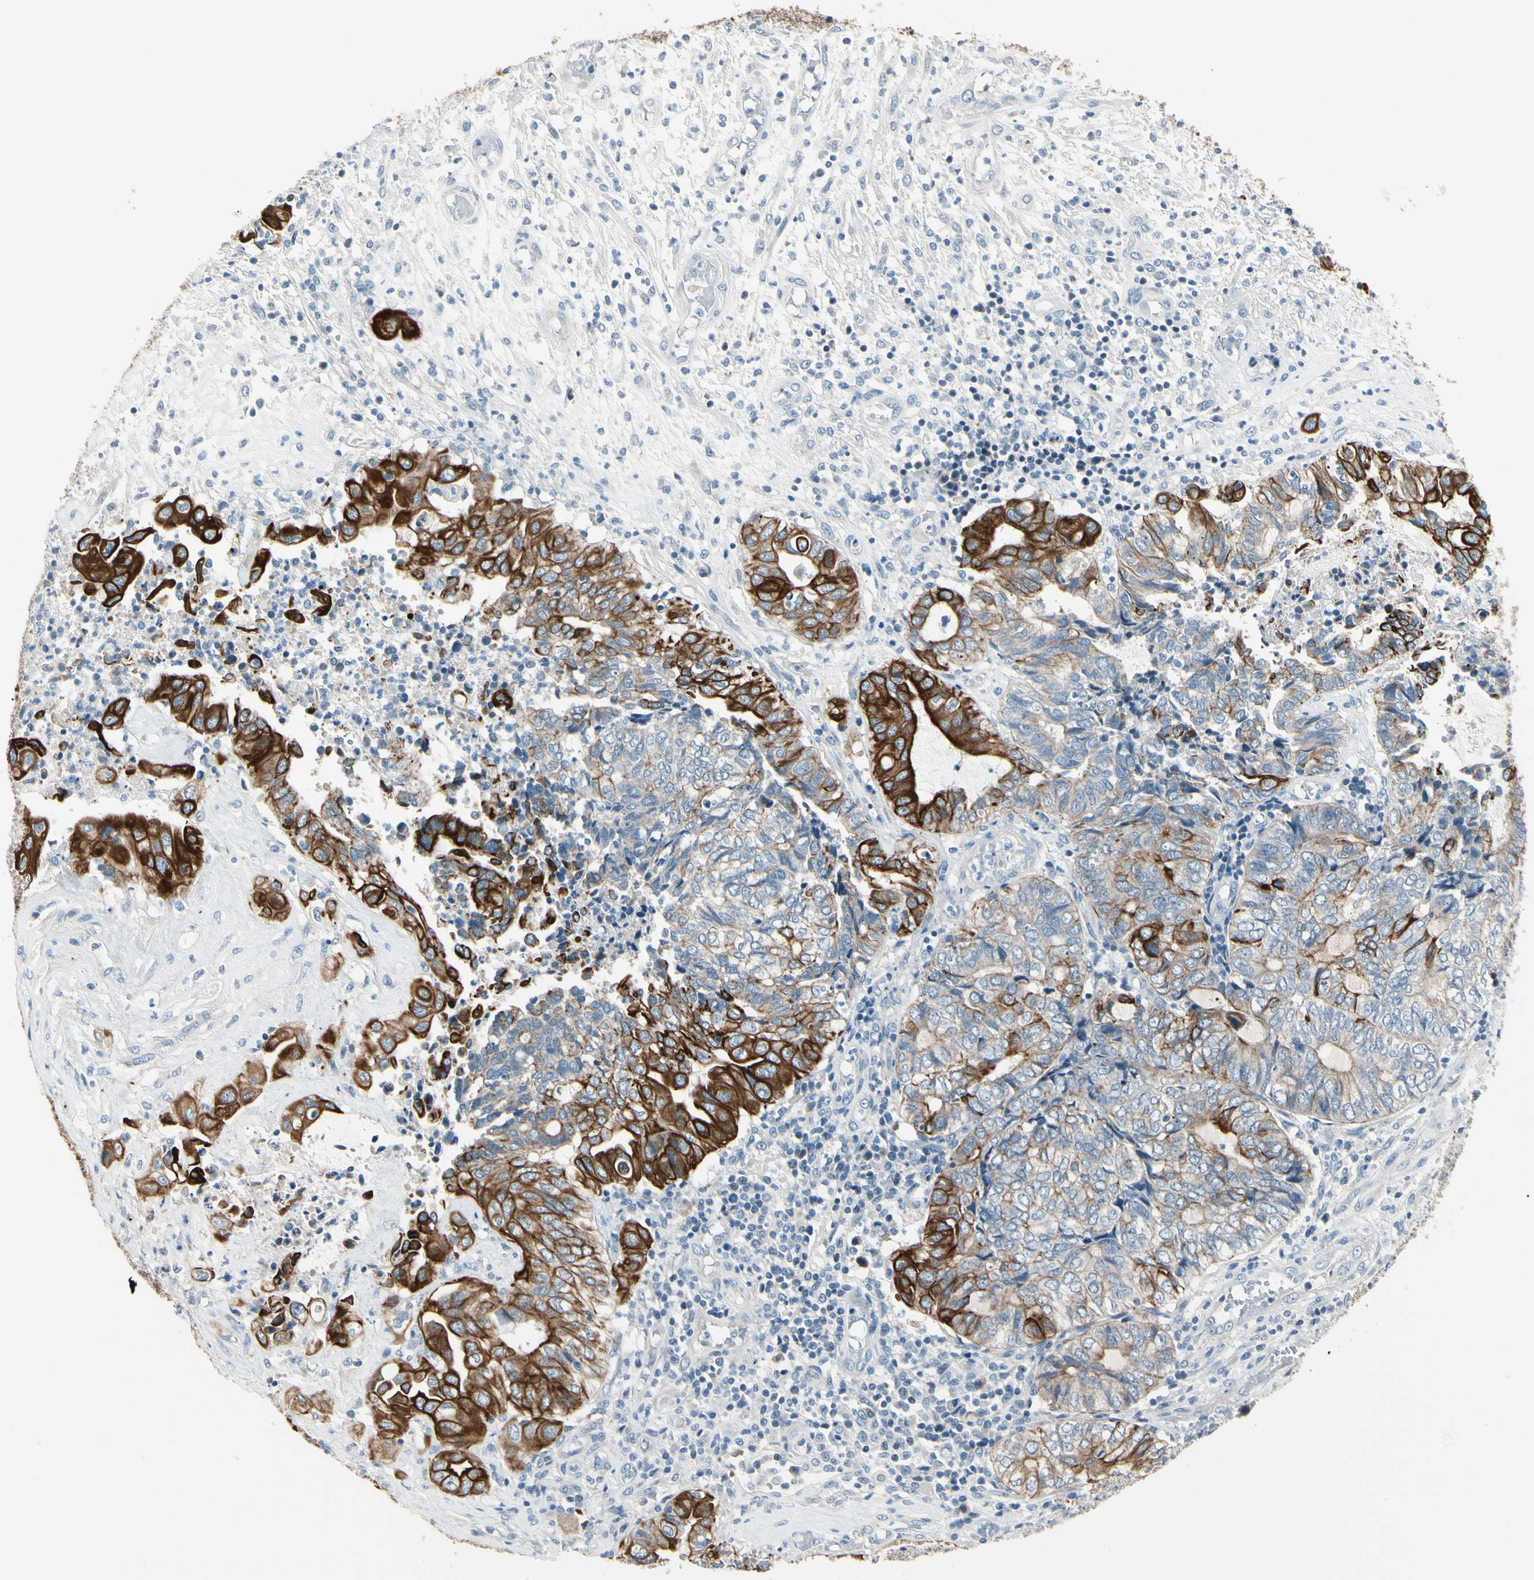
{"staining": {"intensity": "strong", "quantity": "25%-75%", "location": "cytoplasmic/membranous"}, "tissue": "endometrial cancer", "cell_type": "Tumor cells", "image_type": "cancer", "snomed": [{"axis": "morphology", "description": "Adenocarcinoma, NOS"}, {"axis": "topography", "description": "Uterus"}, {"axis": "topography", "description": "Endometrium"}], "caption": "Endometrial cancer (adenocarcinoma) was stained to show a protein in brown. There is high levels of strong cytoplasmic/membranous positivity in about 25%-75% of tumor cells. (brown staining indicates protein expression, while blue staining denotes nuclei).", "gene": "DUSP12", "patient": {"sex": "female", "age": 70}}